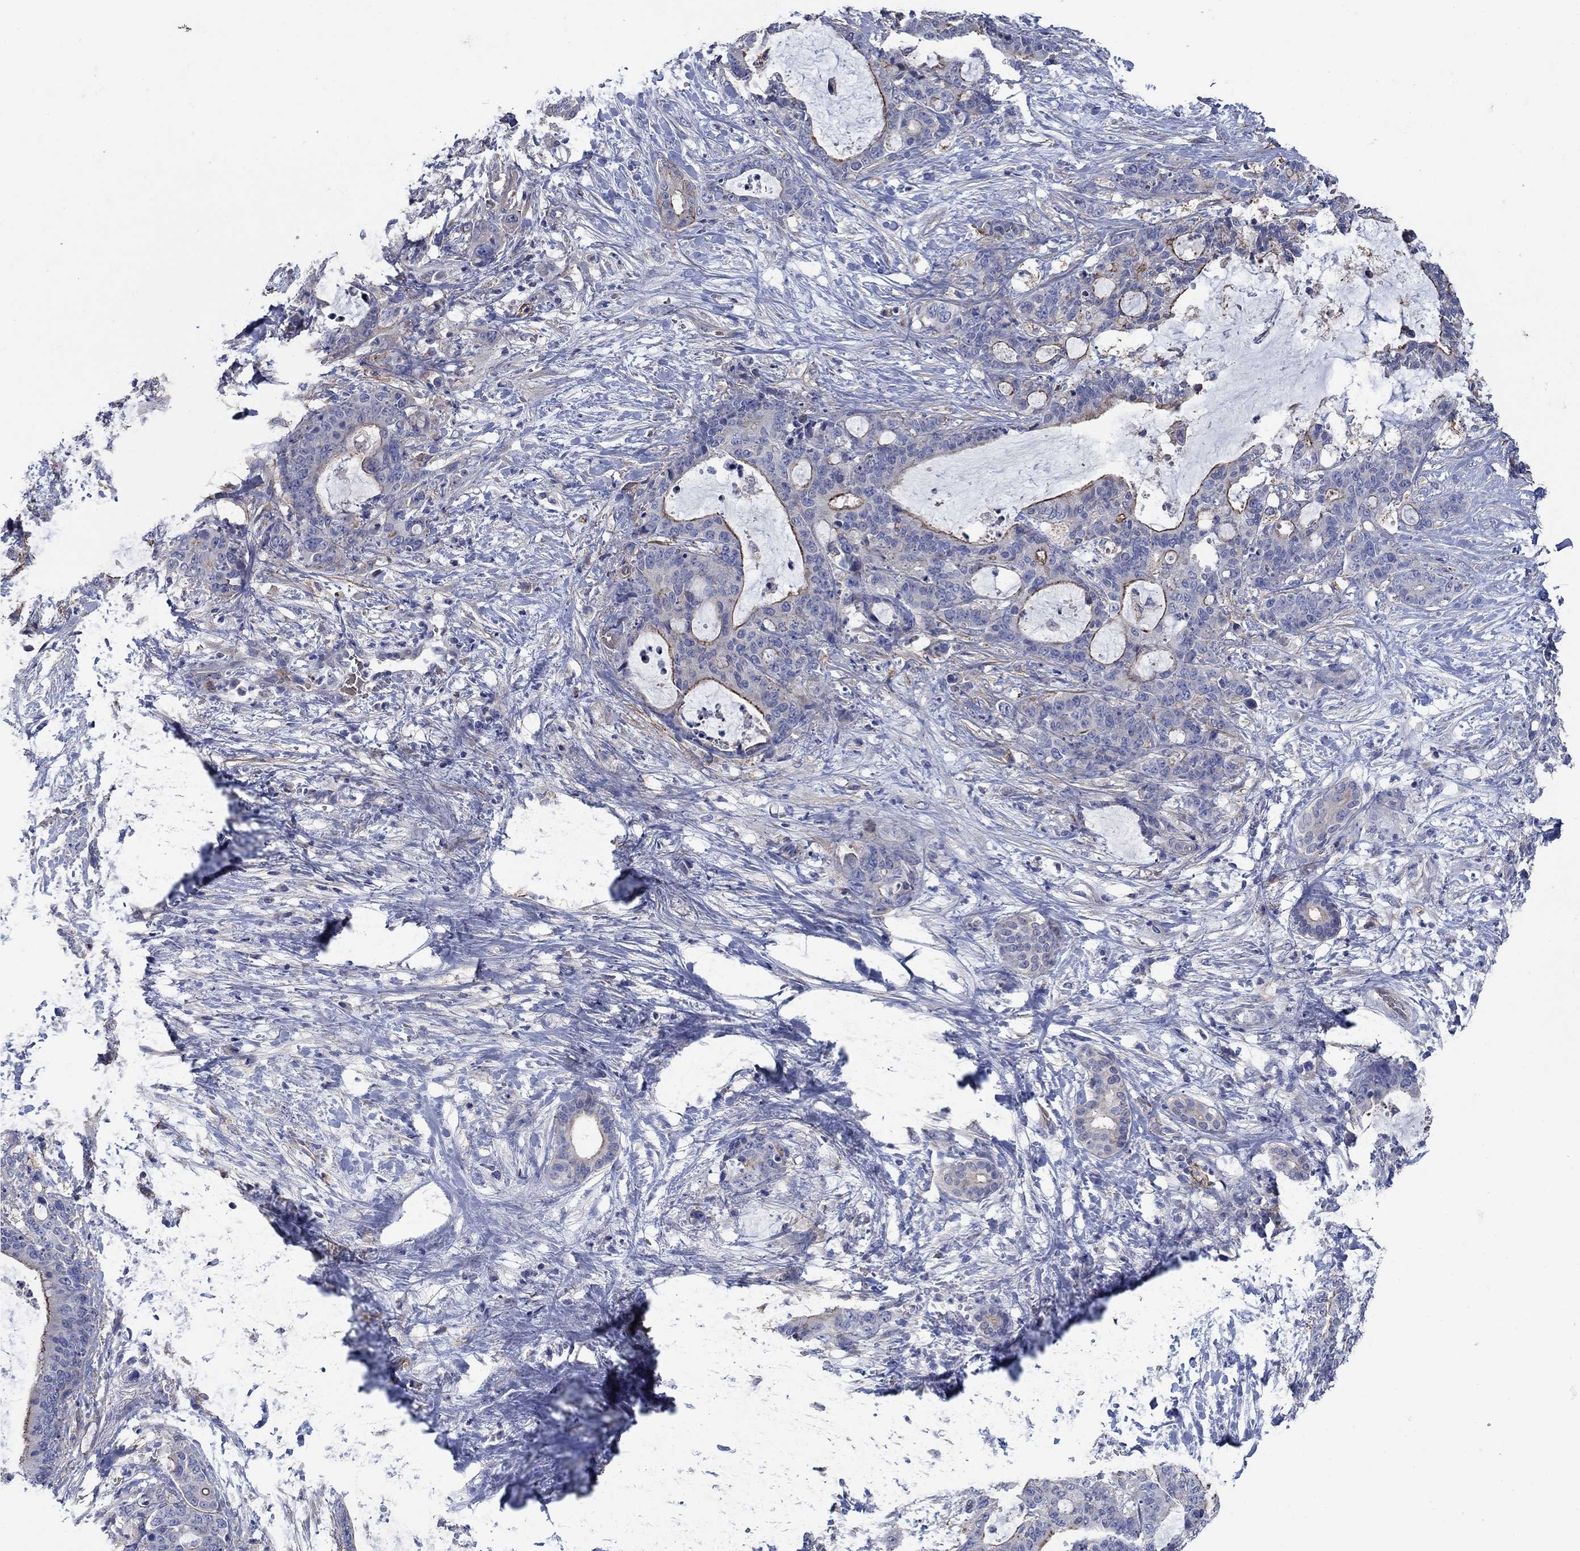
{"staining": {"intensity": "moderate", "quantity": "<25%", "location": "cytoplasmic/membranous"}, "tissue": "liver cancer", "cell_type": "Tumor cells", "image_type": "cancer", "snomed": [{"axis": "morphology", "description": "Cholangiocarcinoma"}, {"axis": "topography", "description": "Liver"}], "caption": "Approximately <25% of tumor cells in liver cancer exhibit moderate cytoplasmic/membranous protein staining as visualized by brown immunohistochemical staining.", "gene": "FLNC", "patient": {"sex": "female", "age": 73}}